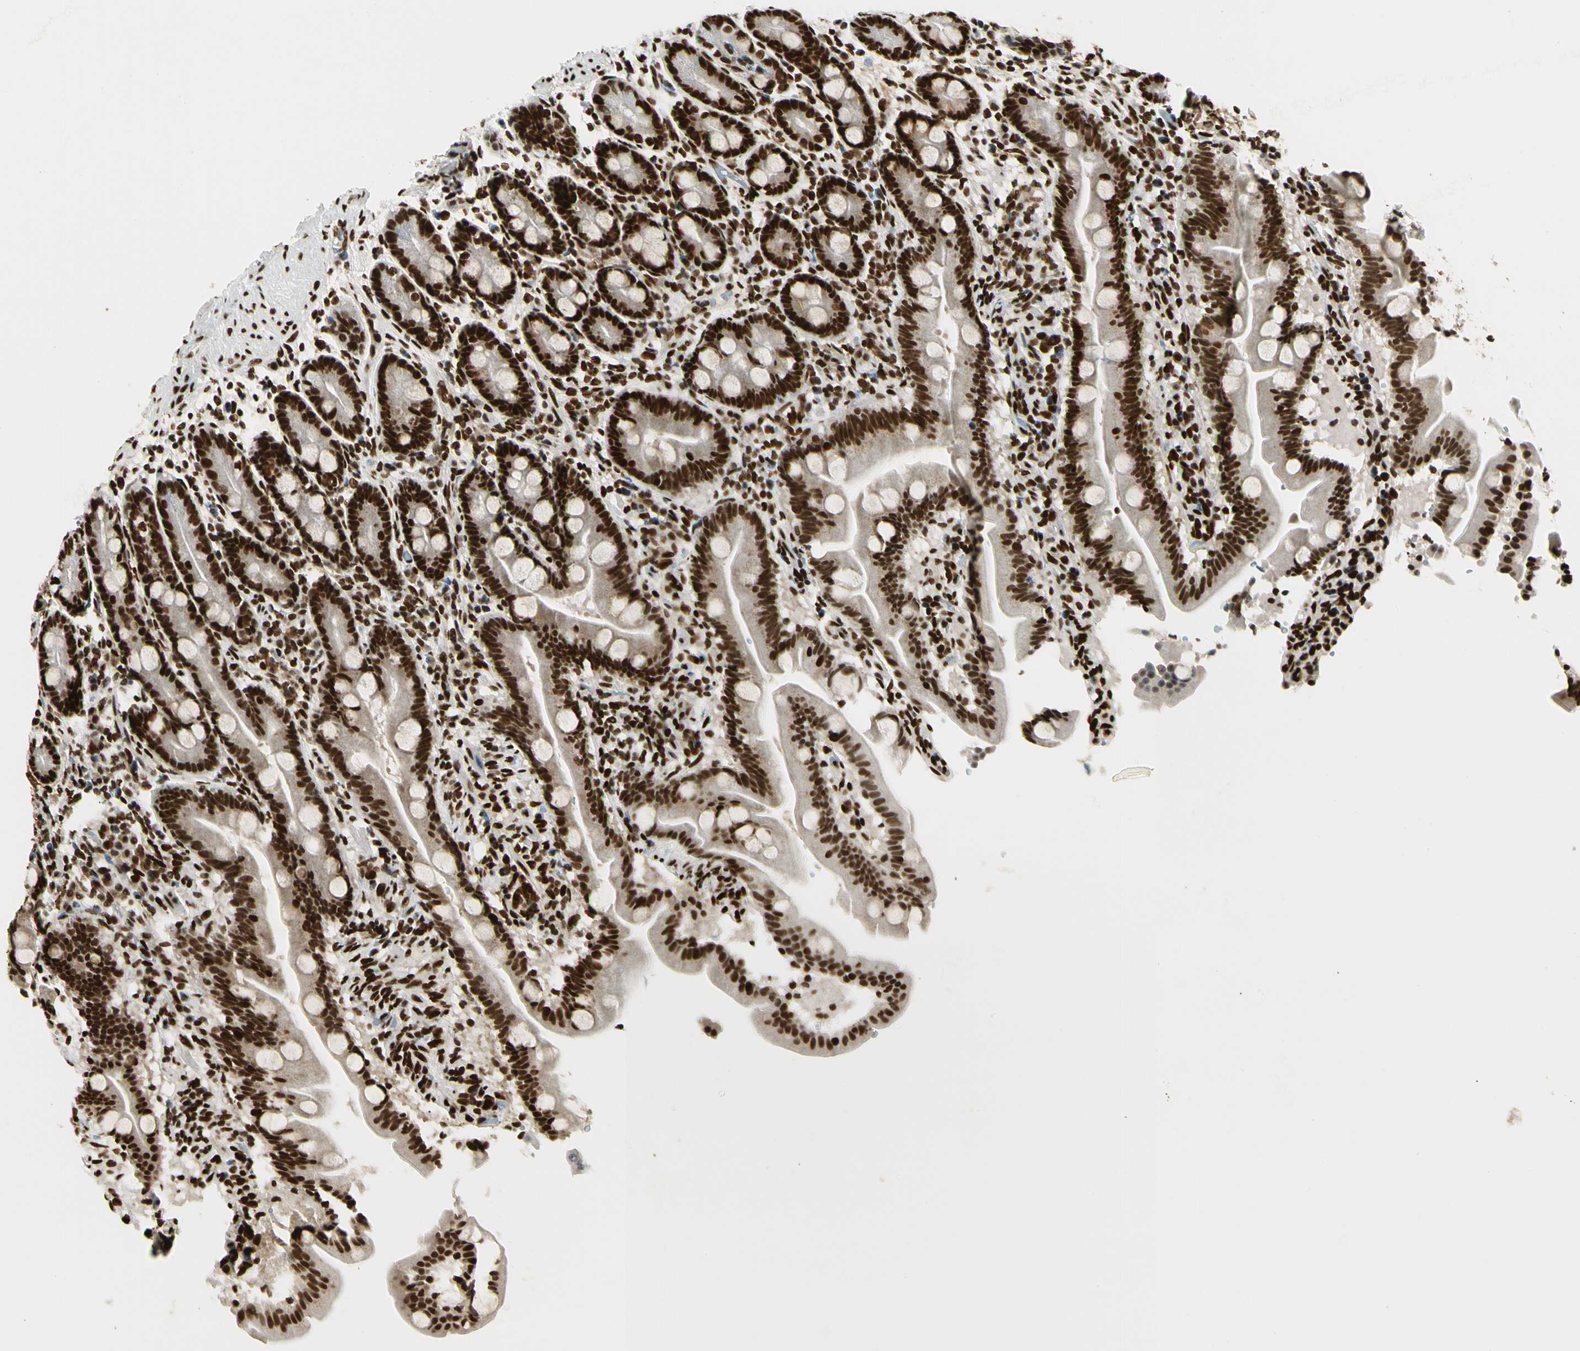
{"staining": {"intensity": "strong", "quantity": ">75%", "location": "nuclear"}, "tissue": "duodenum", "cell_type": "Glandular cells", "image_type": "normal", "snomed": [{"axis": "morphology", "description": "Normal tissue, NOS"}, {"axis": "topography", "description": "Duodenum"}], "caption": "An IHC image of benign tissue is shown. Protein staining in brown highlights strong nuclear positivity in duodenum within glandular cells.", "gene": "FUS", "patient": {"sex": "male", "age": 54}}